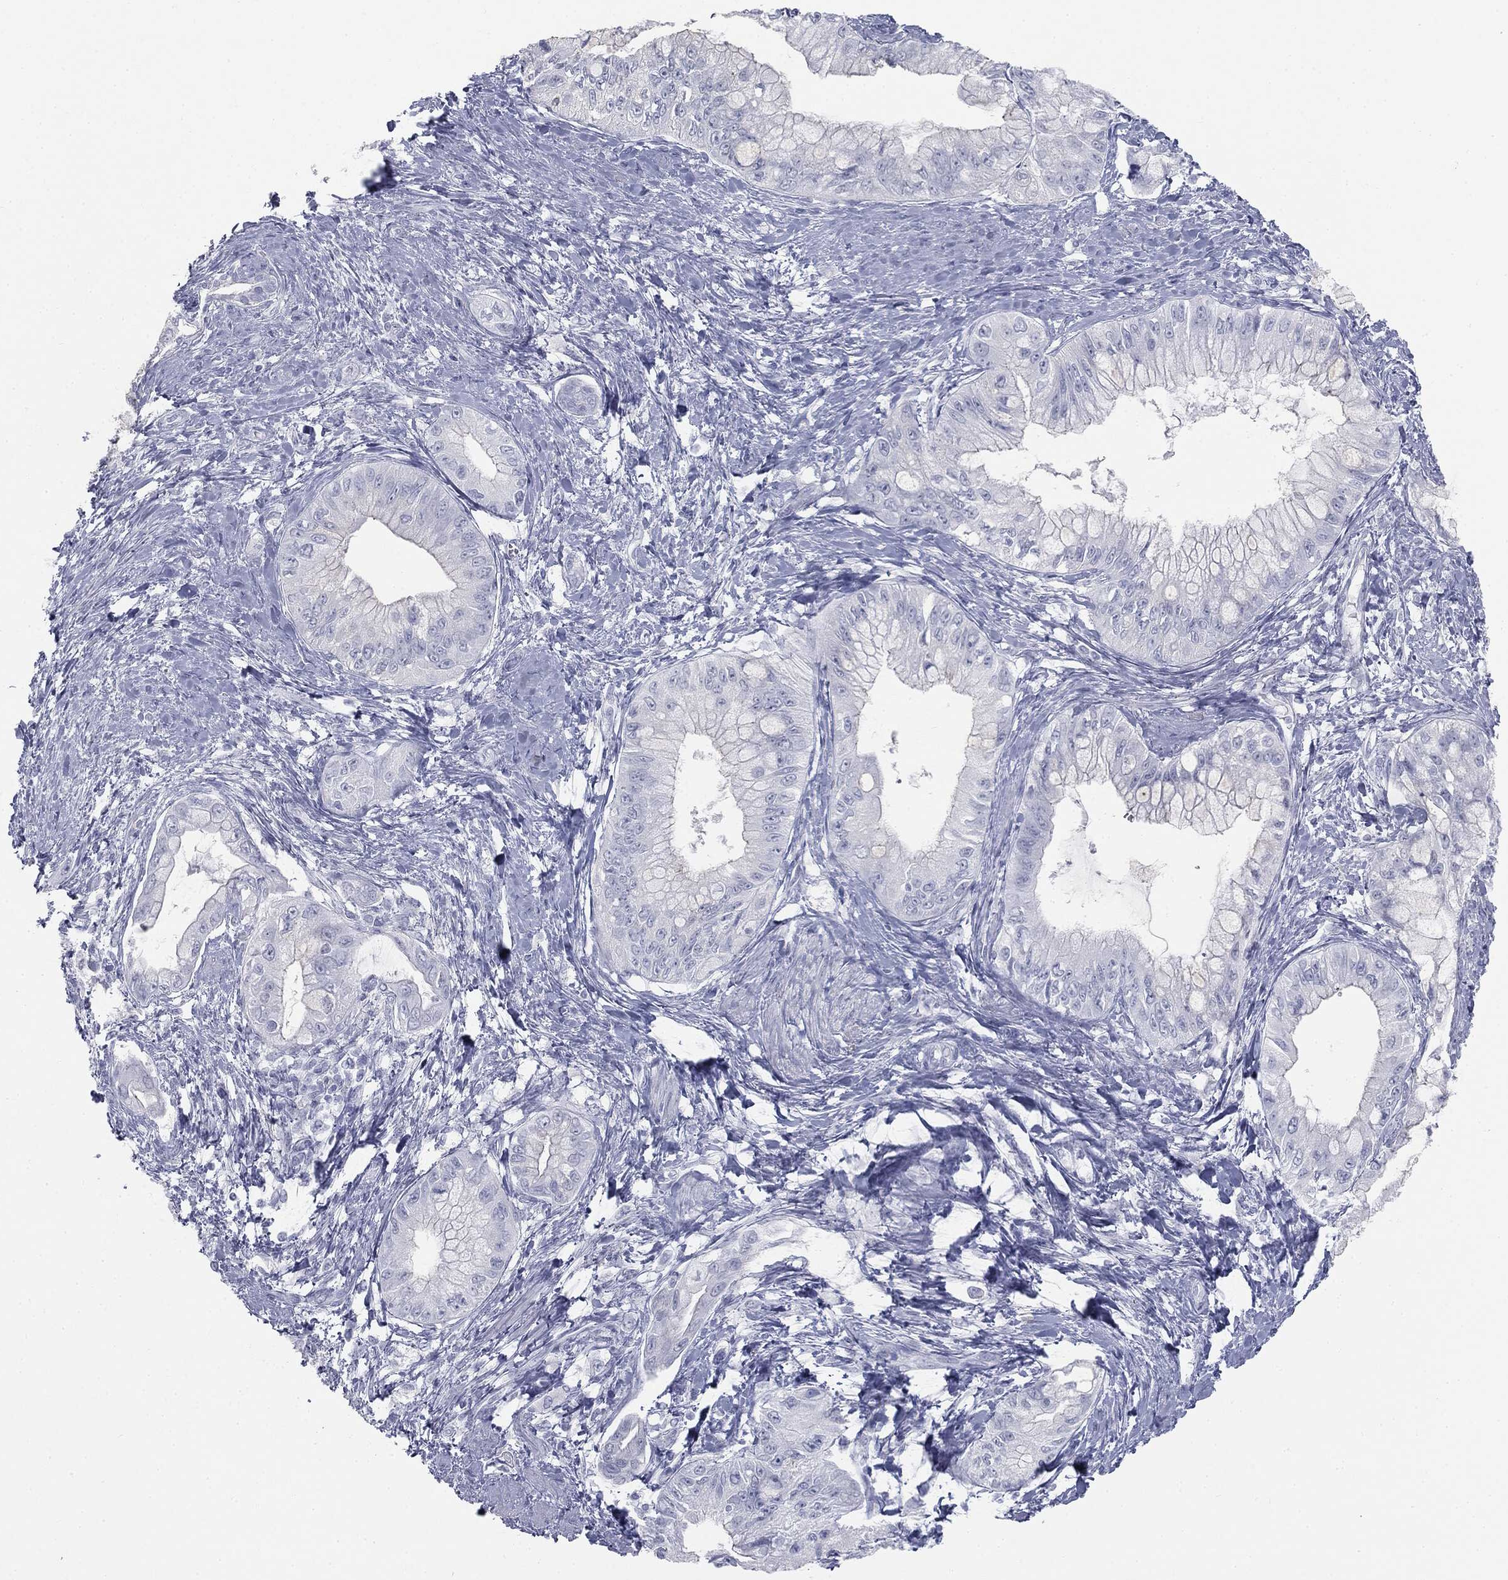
{"staining": {"intensity": "negative", "quantity": "none", "location": "none"}, "tissue": "pancreatic cancer", "cell_type": "Tumor cells", "image_type": "cancer", "snomed": [{"axis": "morphology", "description": "Adenocarcinoma, NOS"}, {"axis": "topography", "description": "Pancreas"}], "caption": "A histopathology image of human adenocarcinoma (pancreatic) is negative for staining in tumor cells. (Immunohistochemistry (ihc), brightfield microscopy, high magnification).", "gene": "TPO", "patient": {"sex": "male", "age": 48}}